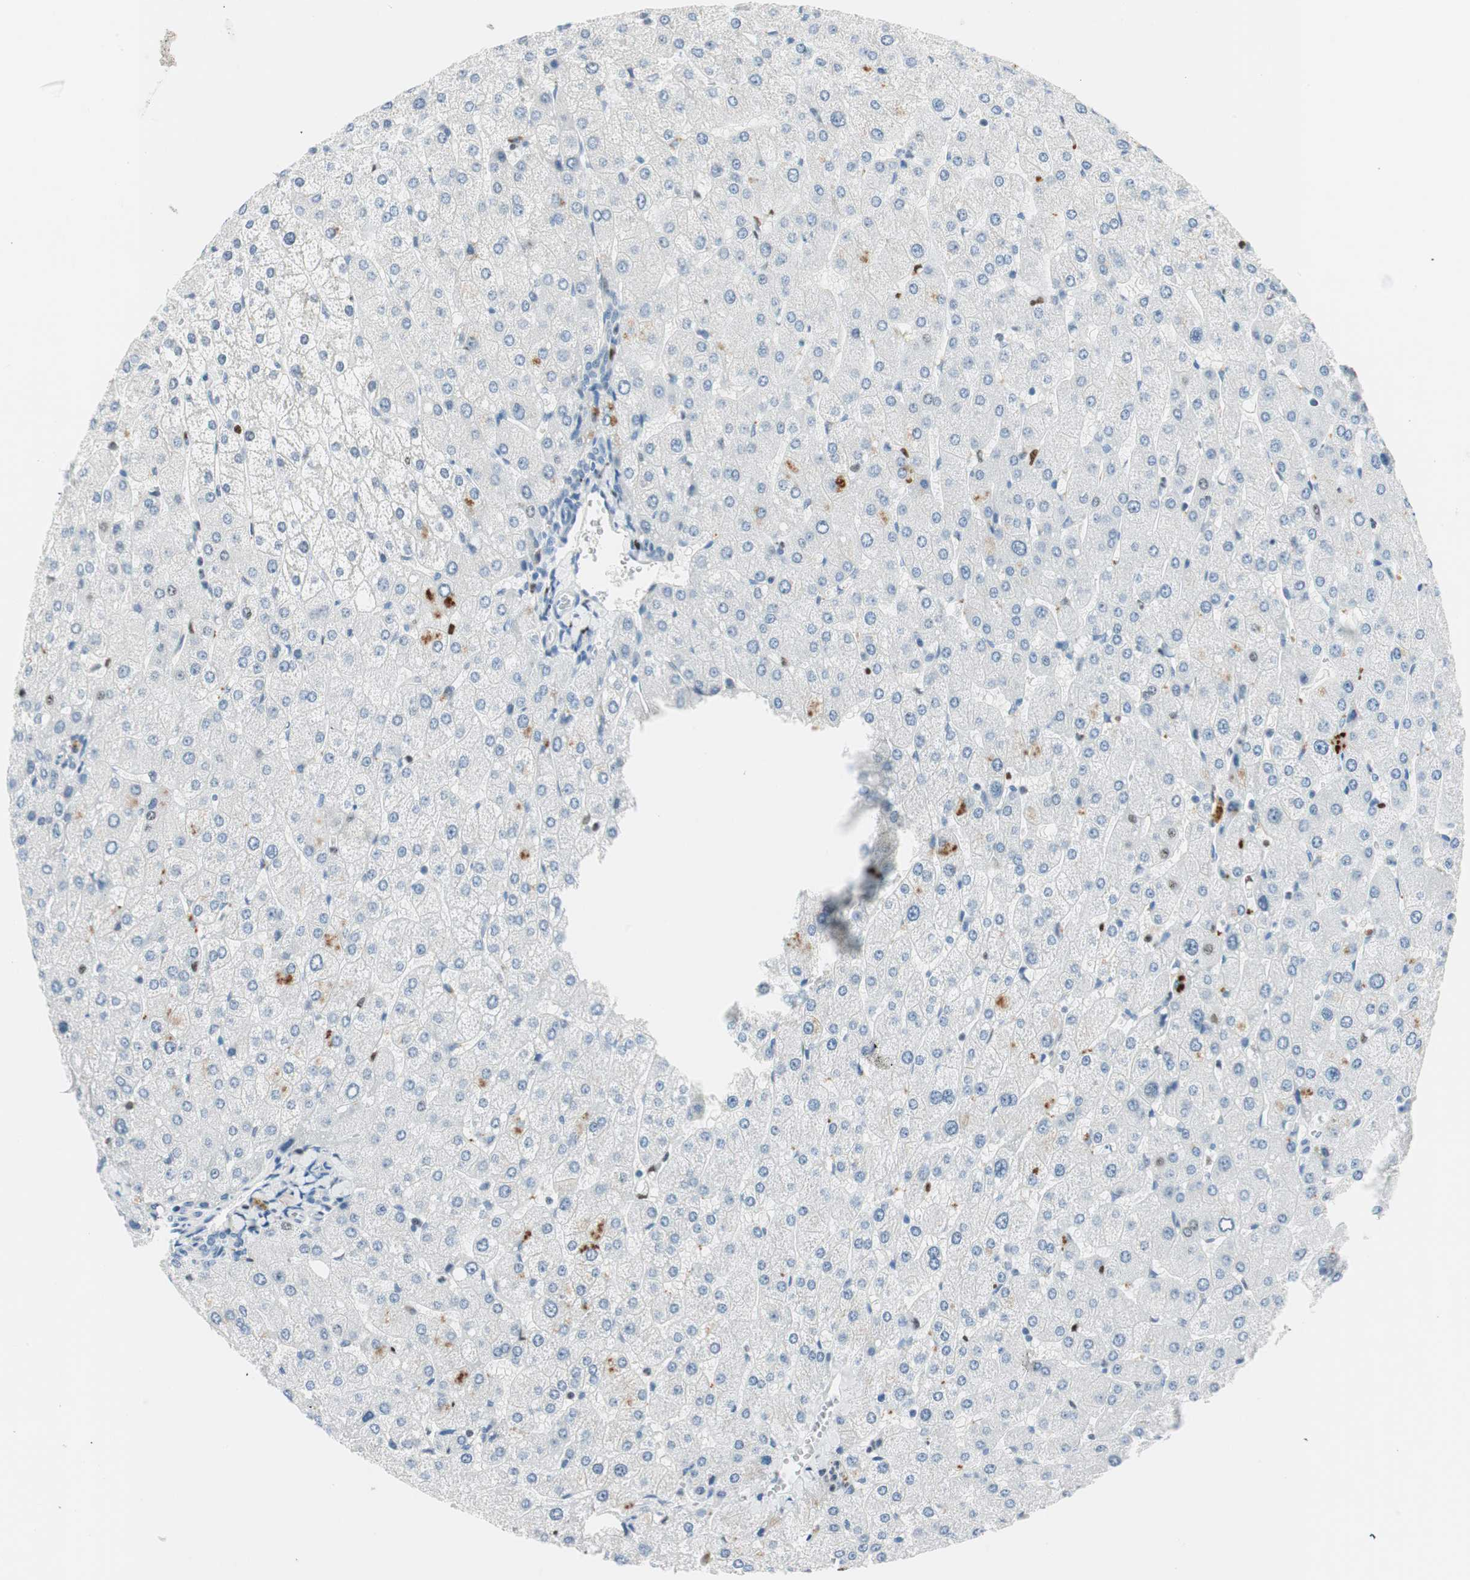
{"staining": {"intensity": "negative", "quantity": "none", "location": "none"}, "tissue": "liver", "cell_type": "Cholangiocytes", "image_type": "normal", "snomed": [{"axis": "morphology", "description": "Normal tissue, NOS"}, {"axis": "topography", "description": "Liver"}], "caption": "Immunohistochemistry (IHC) of benign human liver demonstrates no staining in cholangiocytes.", "gene": "EZH2", "patient": {"sex": "male", "age": 55}}